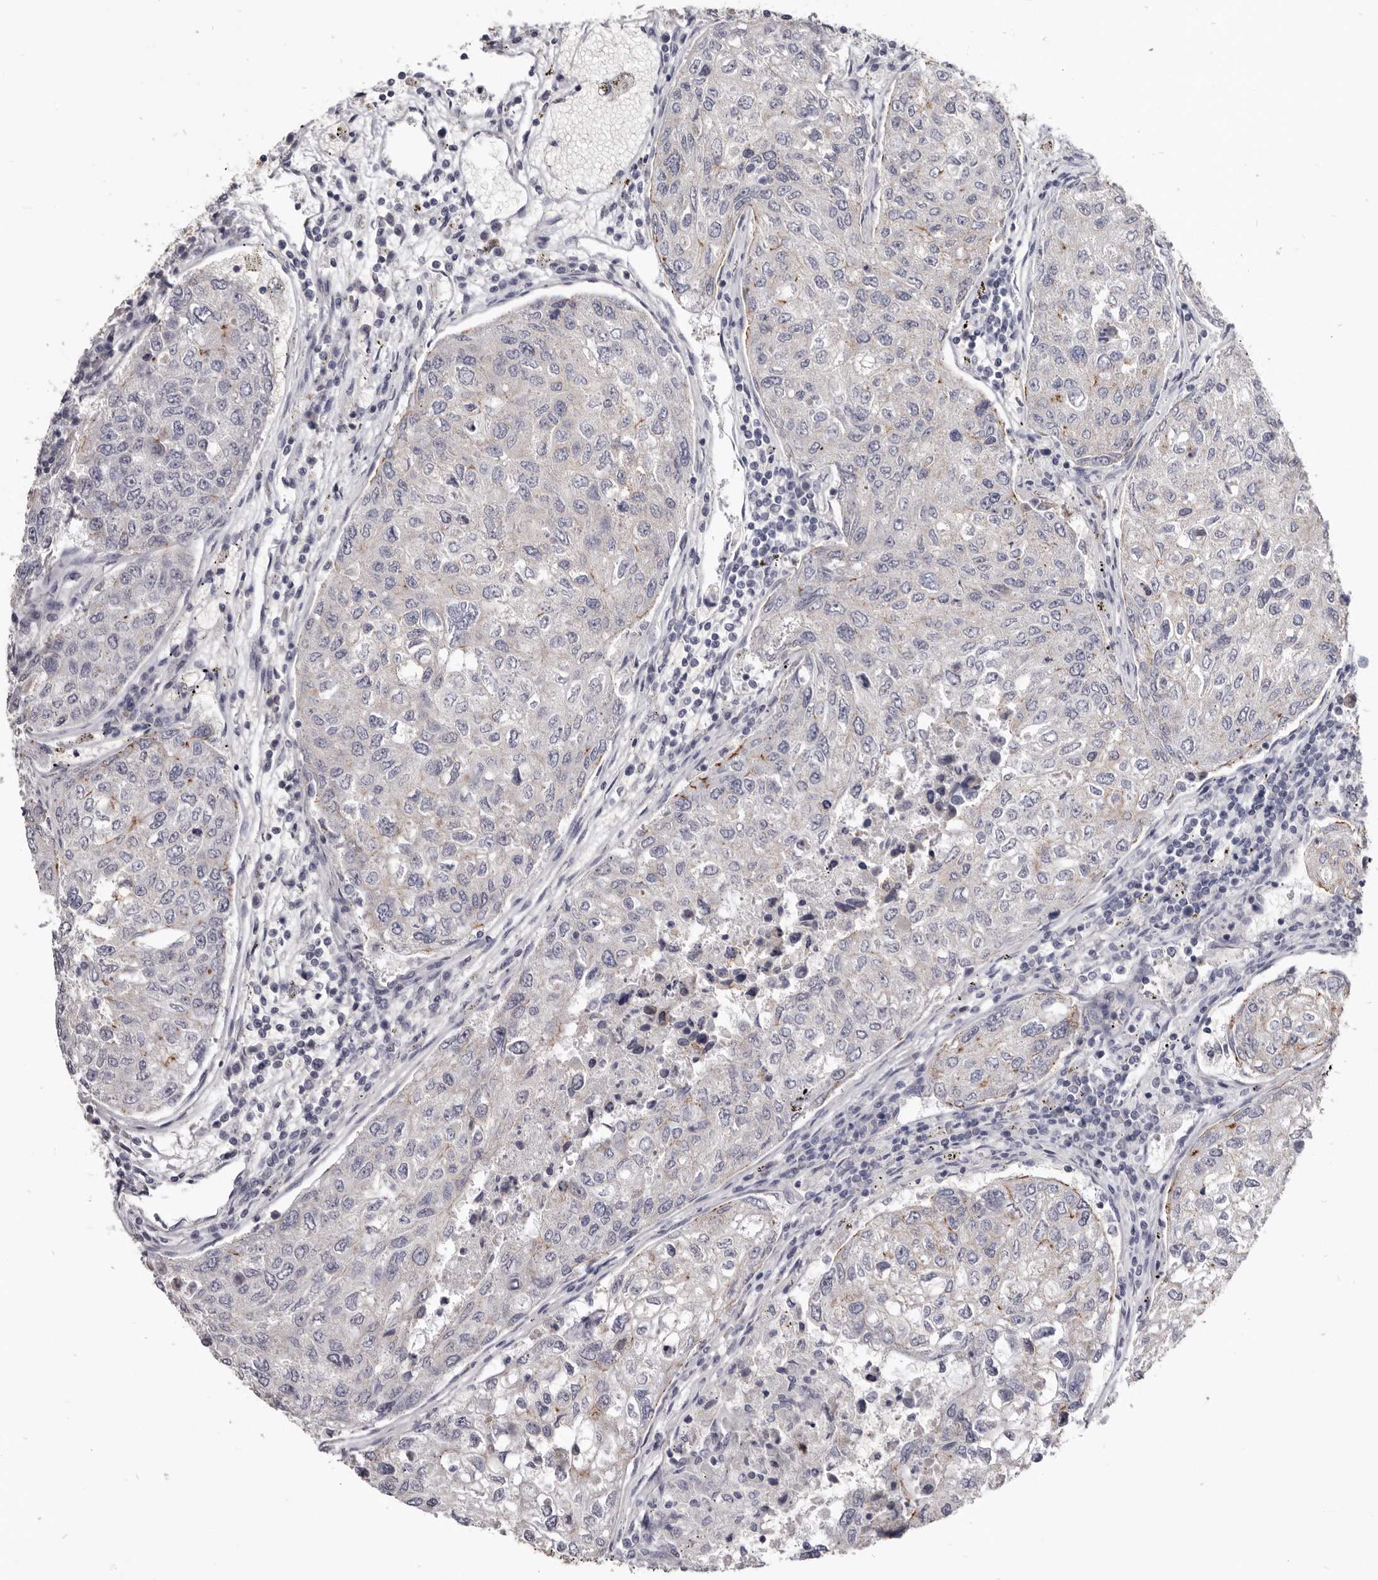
{"staining": {"intensity": "negative", "quantity": "none", "location": "none"}, "tissue": "urothelial cancer", "cell_type": "Tumor cells", "image_type": "cancer", "snomed": [{"axis": "morphology", "description": "Urothelial carcinoma, High grade"}, {"axis": "topography", "description": "Lymph node"}, {"axis": "topography", "description": "Urinary bladder"}], "caption": "A photomicrograph of high-grade urothelial carcinoma stained for a protein displays no brown staining in tumor cells. The staining is performed using DAB brown chromogen with nuclei counter-stained in using hematoxylin.", "gene": "CGN", "patient": {"sex": "male", "age": 51}}